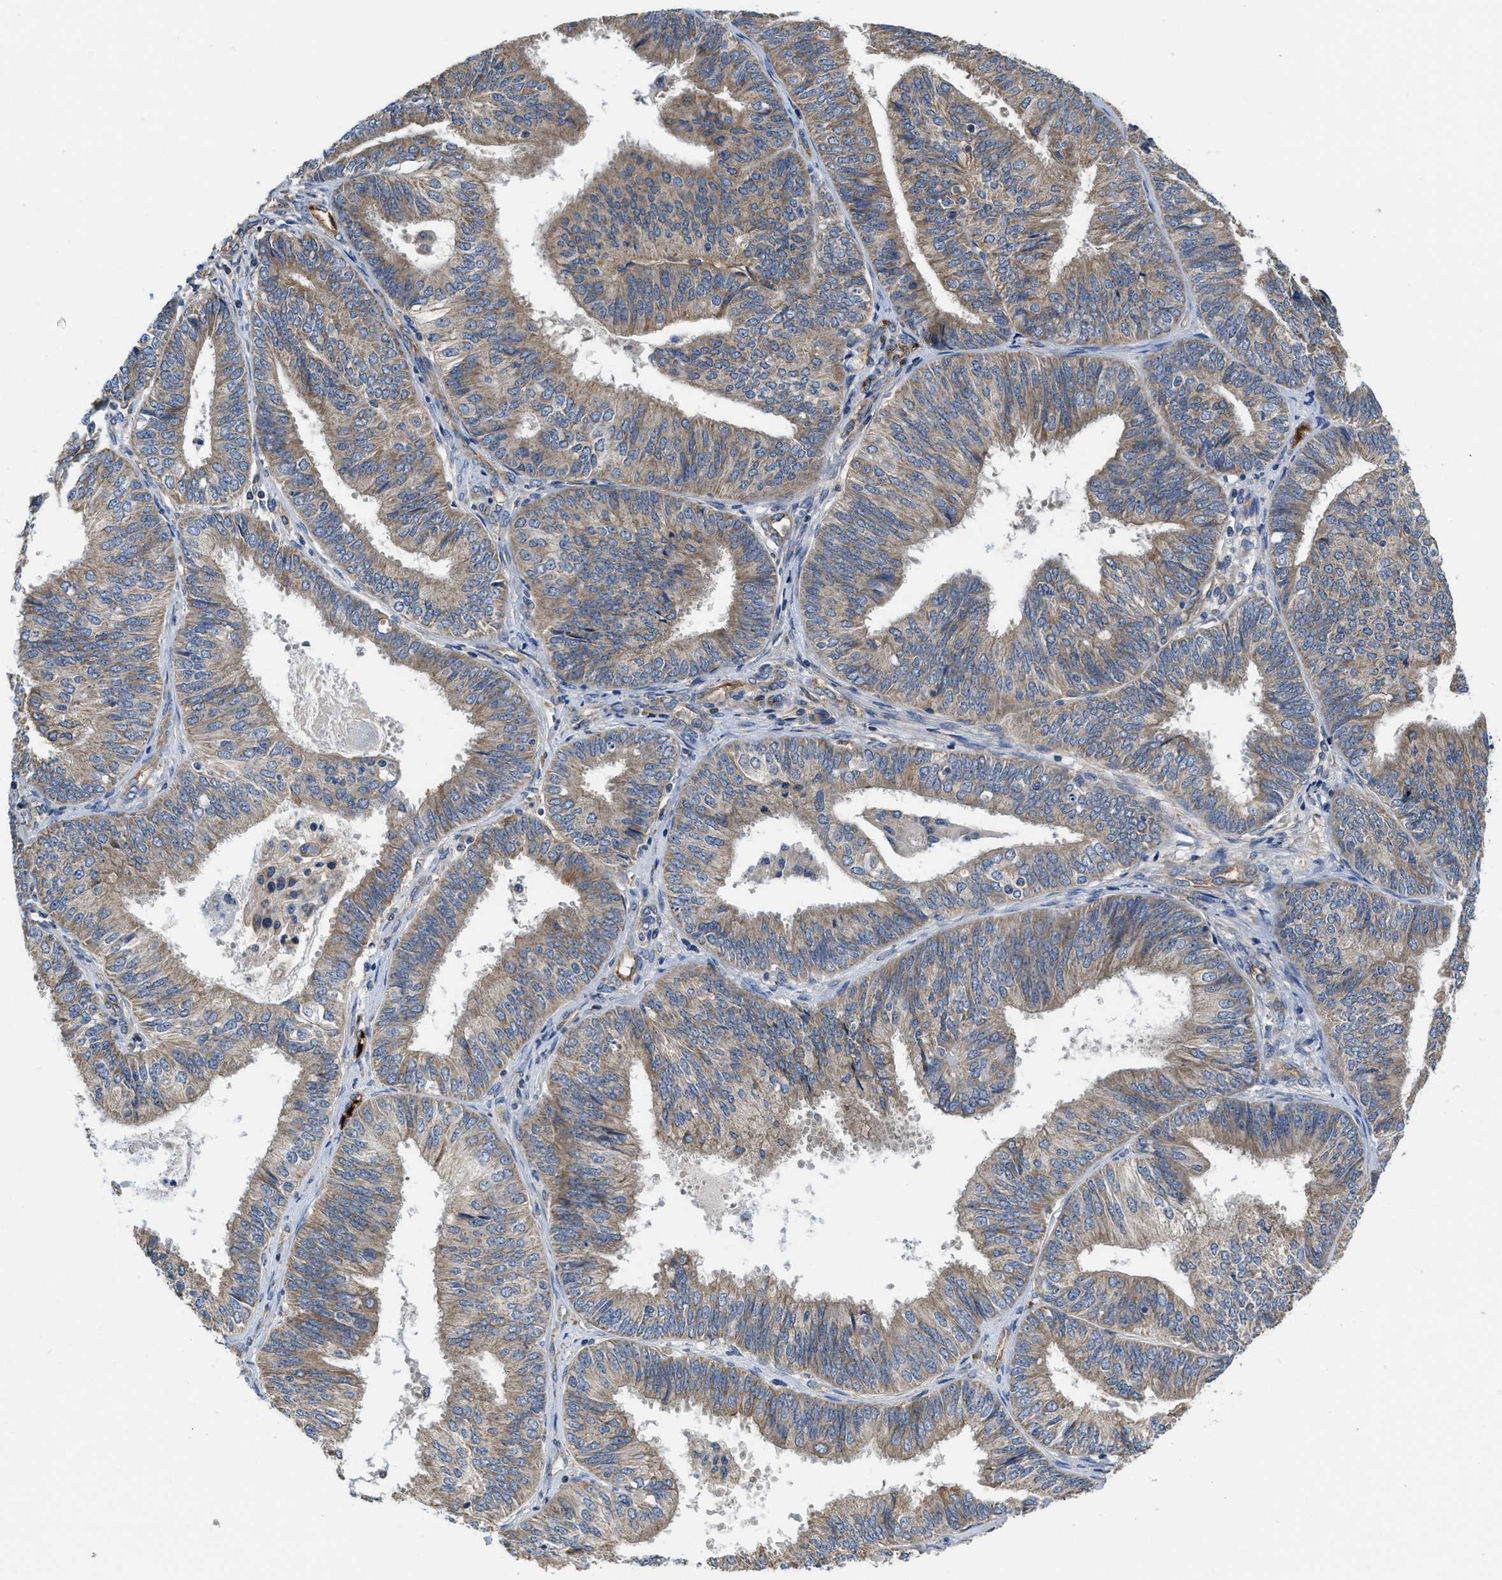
{"staining": {"intensity": "weak", "quantity": ">75%", "location": "cytoplasmic/membranous"}, "tissue": "endometrial cancer", "cell_type": "Tumor cells", "image_type": "cancer", "snomed": [{"axis": "morphology", "description": "Adenocarcinoma, NOS"}, {"axis": "topography", "description": "Endometrium"}], "caption": "A low amount of weak cytoplasmic/membranous staining is present in approximately >75% of tumor cells in endometrial cancer tissue. The staining was performed using DAB to visualize the protein expression in brown, while the nuclei were stained in blue with hematoxylin (Magnification: 20x).", "gene": "GALK1", "patient": {"sex": "female", "age": 58}}